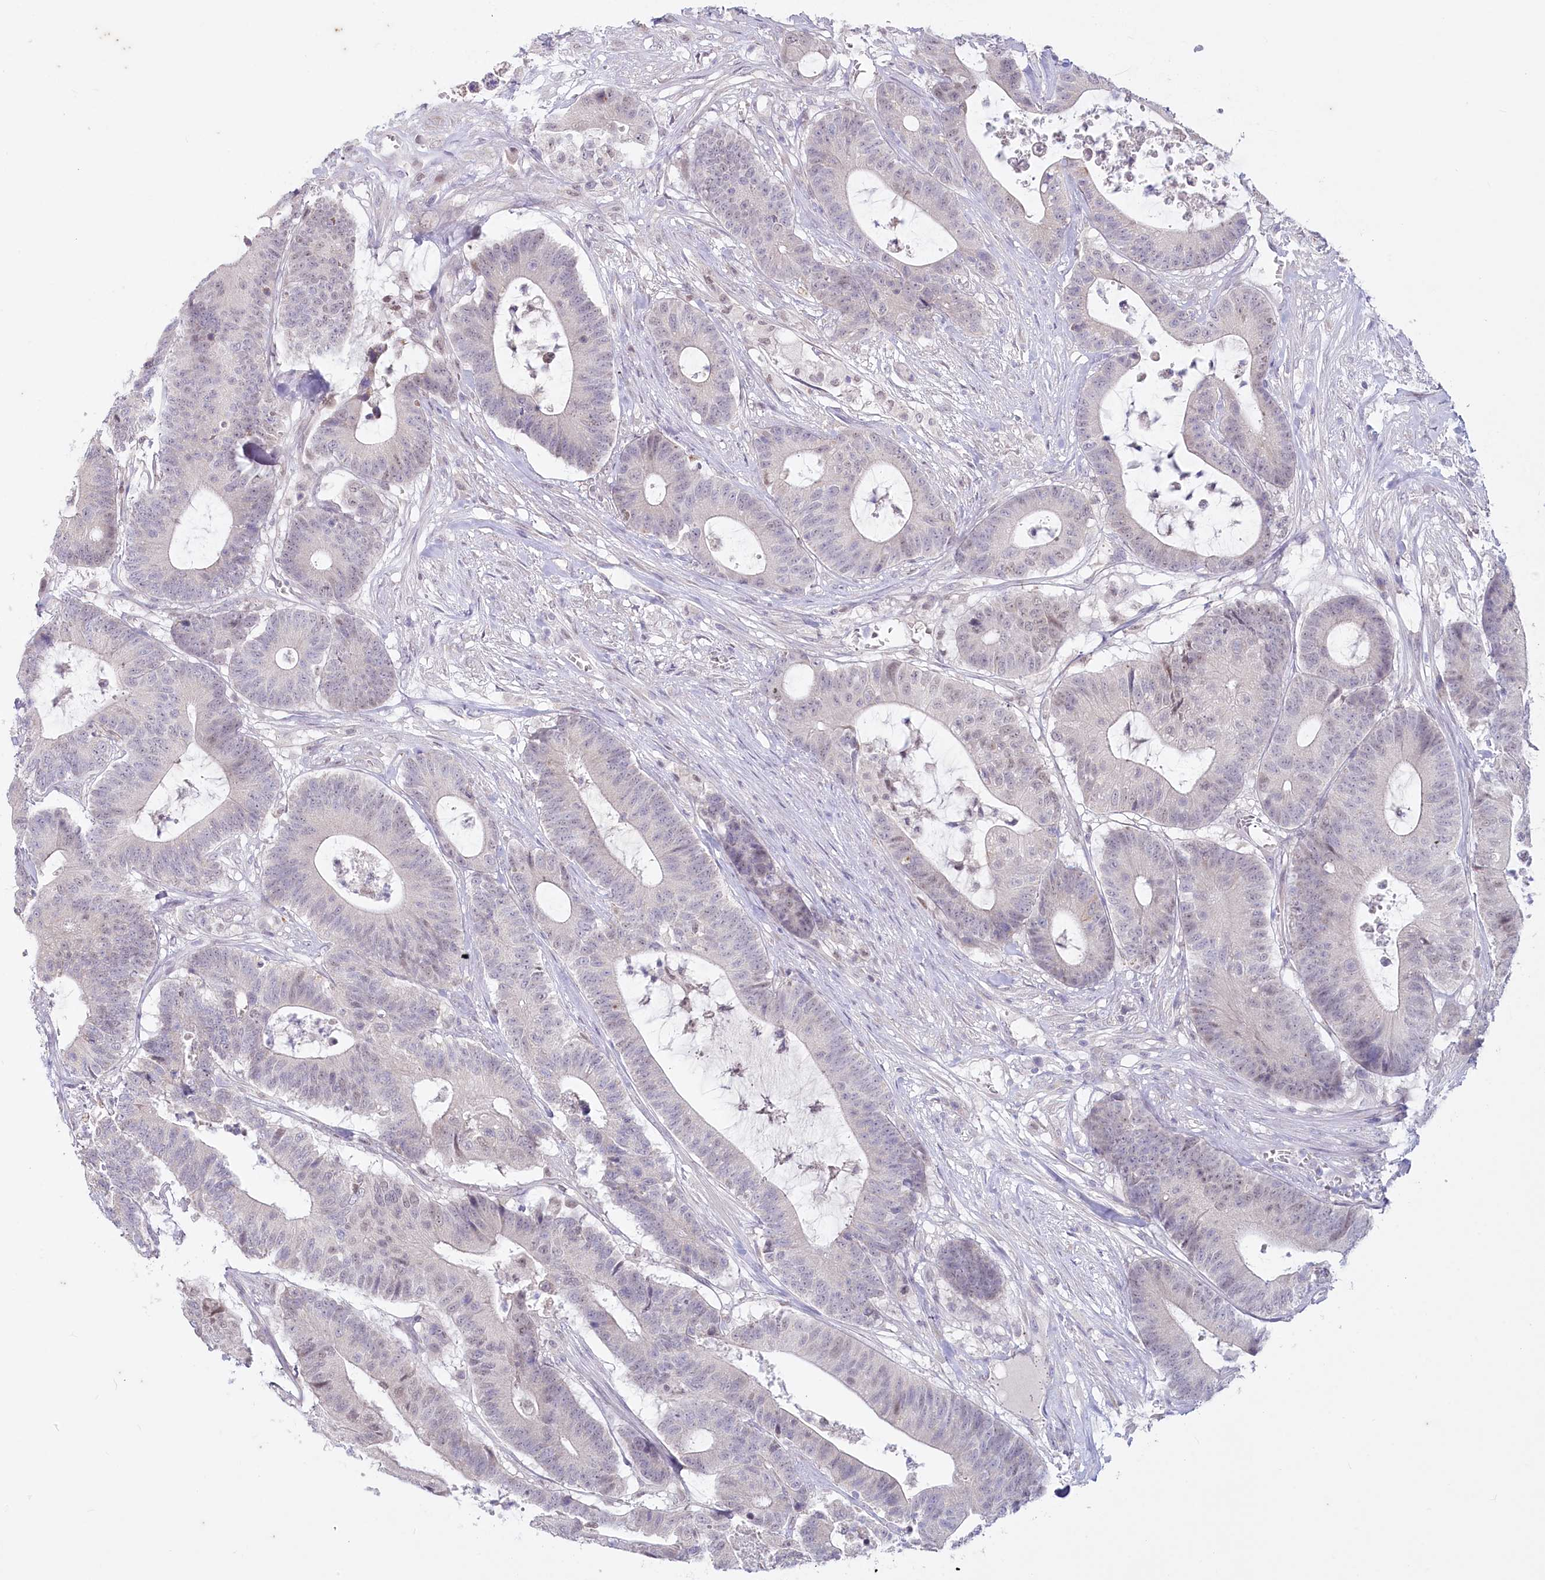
{"staining": {"intensity": "negative", "quantity": "none", "location": "none"}, "tissue": "colorectal cancer", "cell_type": "Tumor cells", "image_type": "cancer", "snomed": [{"axis": "morphology", "description": "Adenocarcinoma, NOS"}, {"axis": "topography", "description": "Colon"}], "caption": "IHC image of human adenocarcinoma (colorectal) stained for a protein (brown), which exhibits no staining in tumor cells.", "gene": "ABITRAM", "patient": {"sex": "female", "age": 84}}